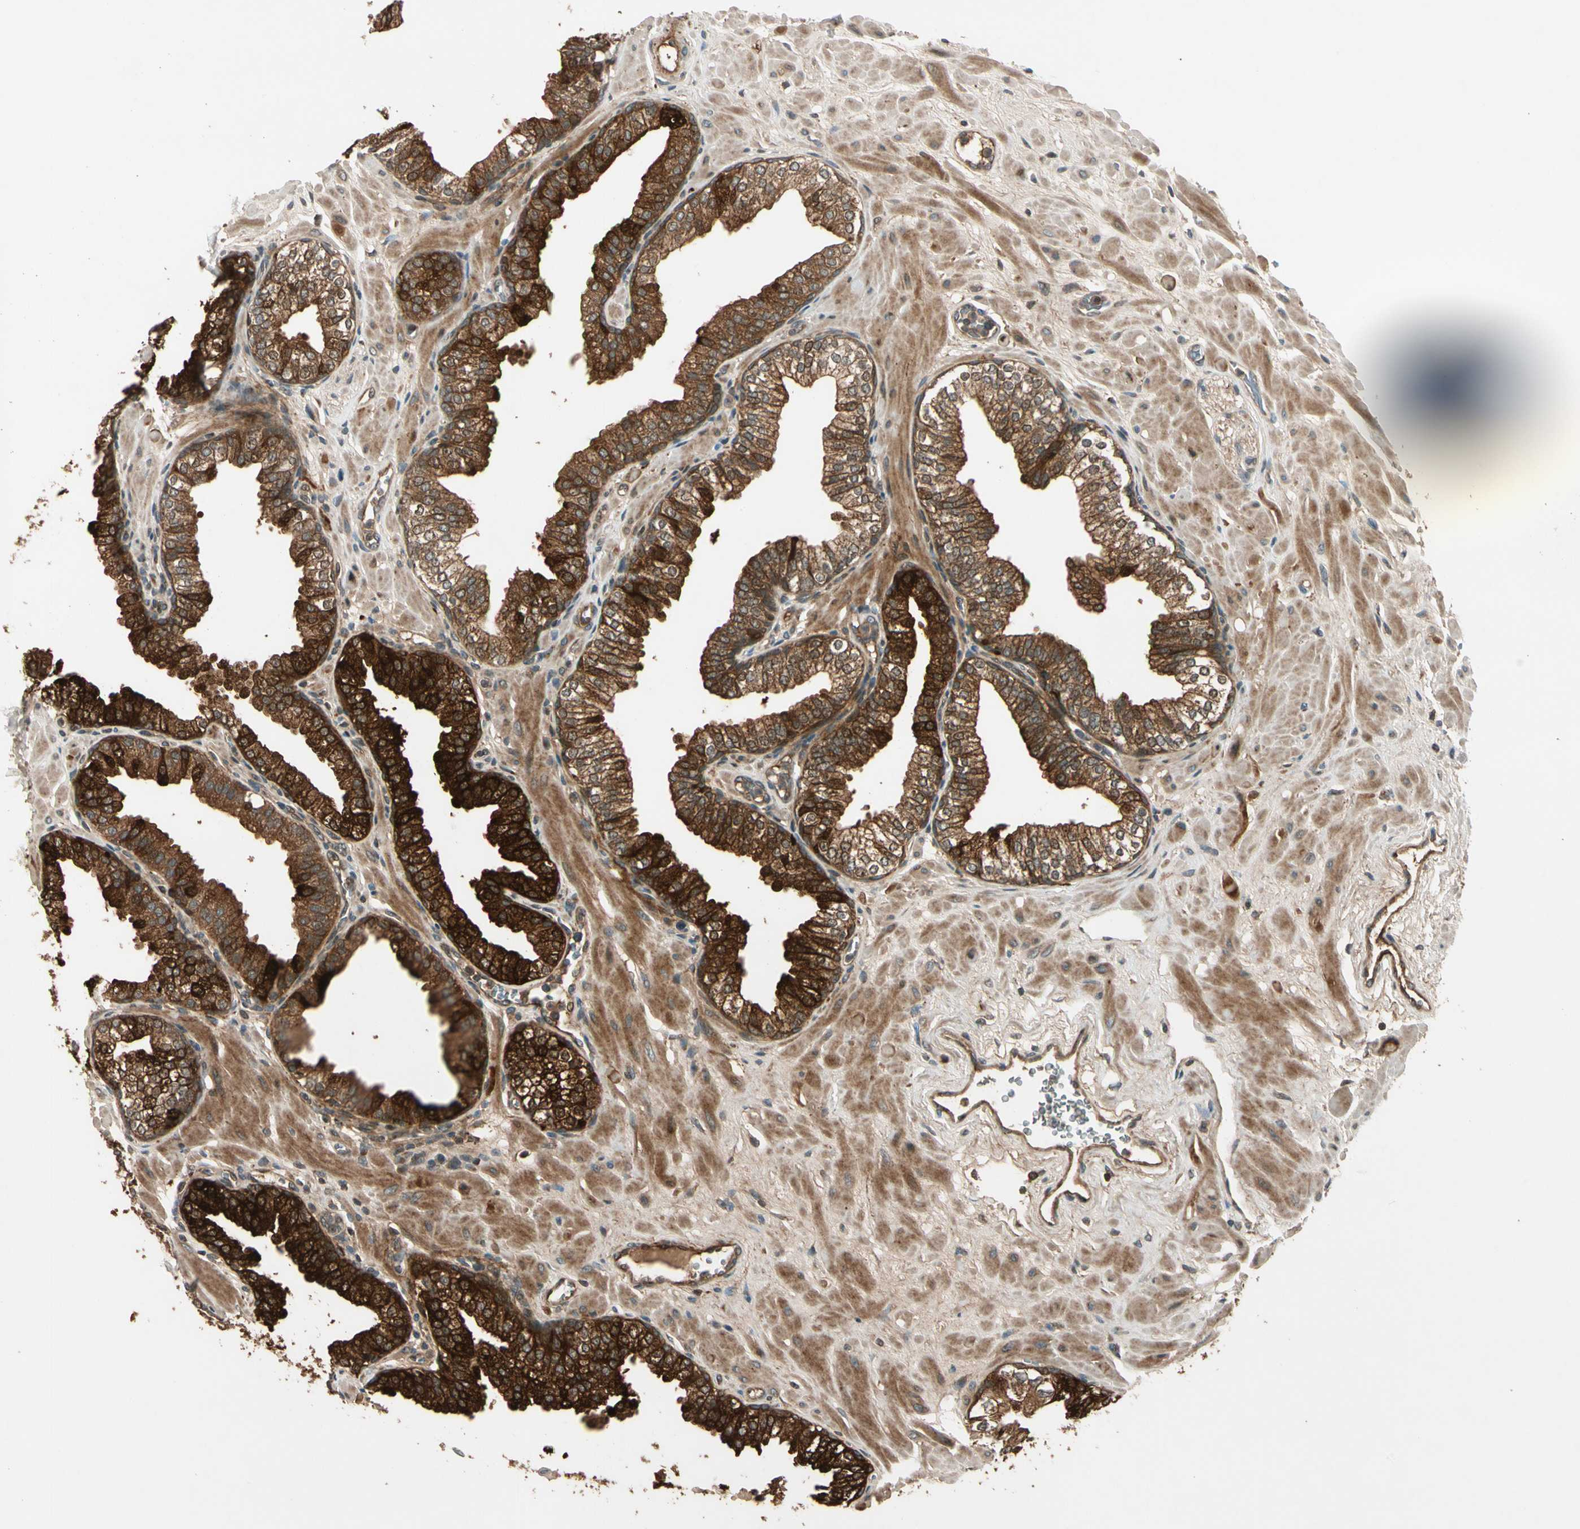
{"staining": {"intensity": "strong", "quantity": ">75%", "location": "cytoplasmic/membranous"}, "tissue": "prostate", "cell_type": "Glandular cells", "image_type": "normal", "snomed": [{"axis": "morphology", "description": "Normal tissue, NOS"}, {"axis": "topography", "description": "Prostate"}], "caption": "The micrograph reveals a brown stain indicating the presence of a protein in the cytoplasmic/membranous of glandular cells in prostate.", "gene": "ACVR1C", "patient": {"sex": "male", "age": 60}}